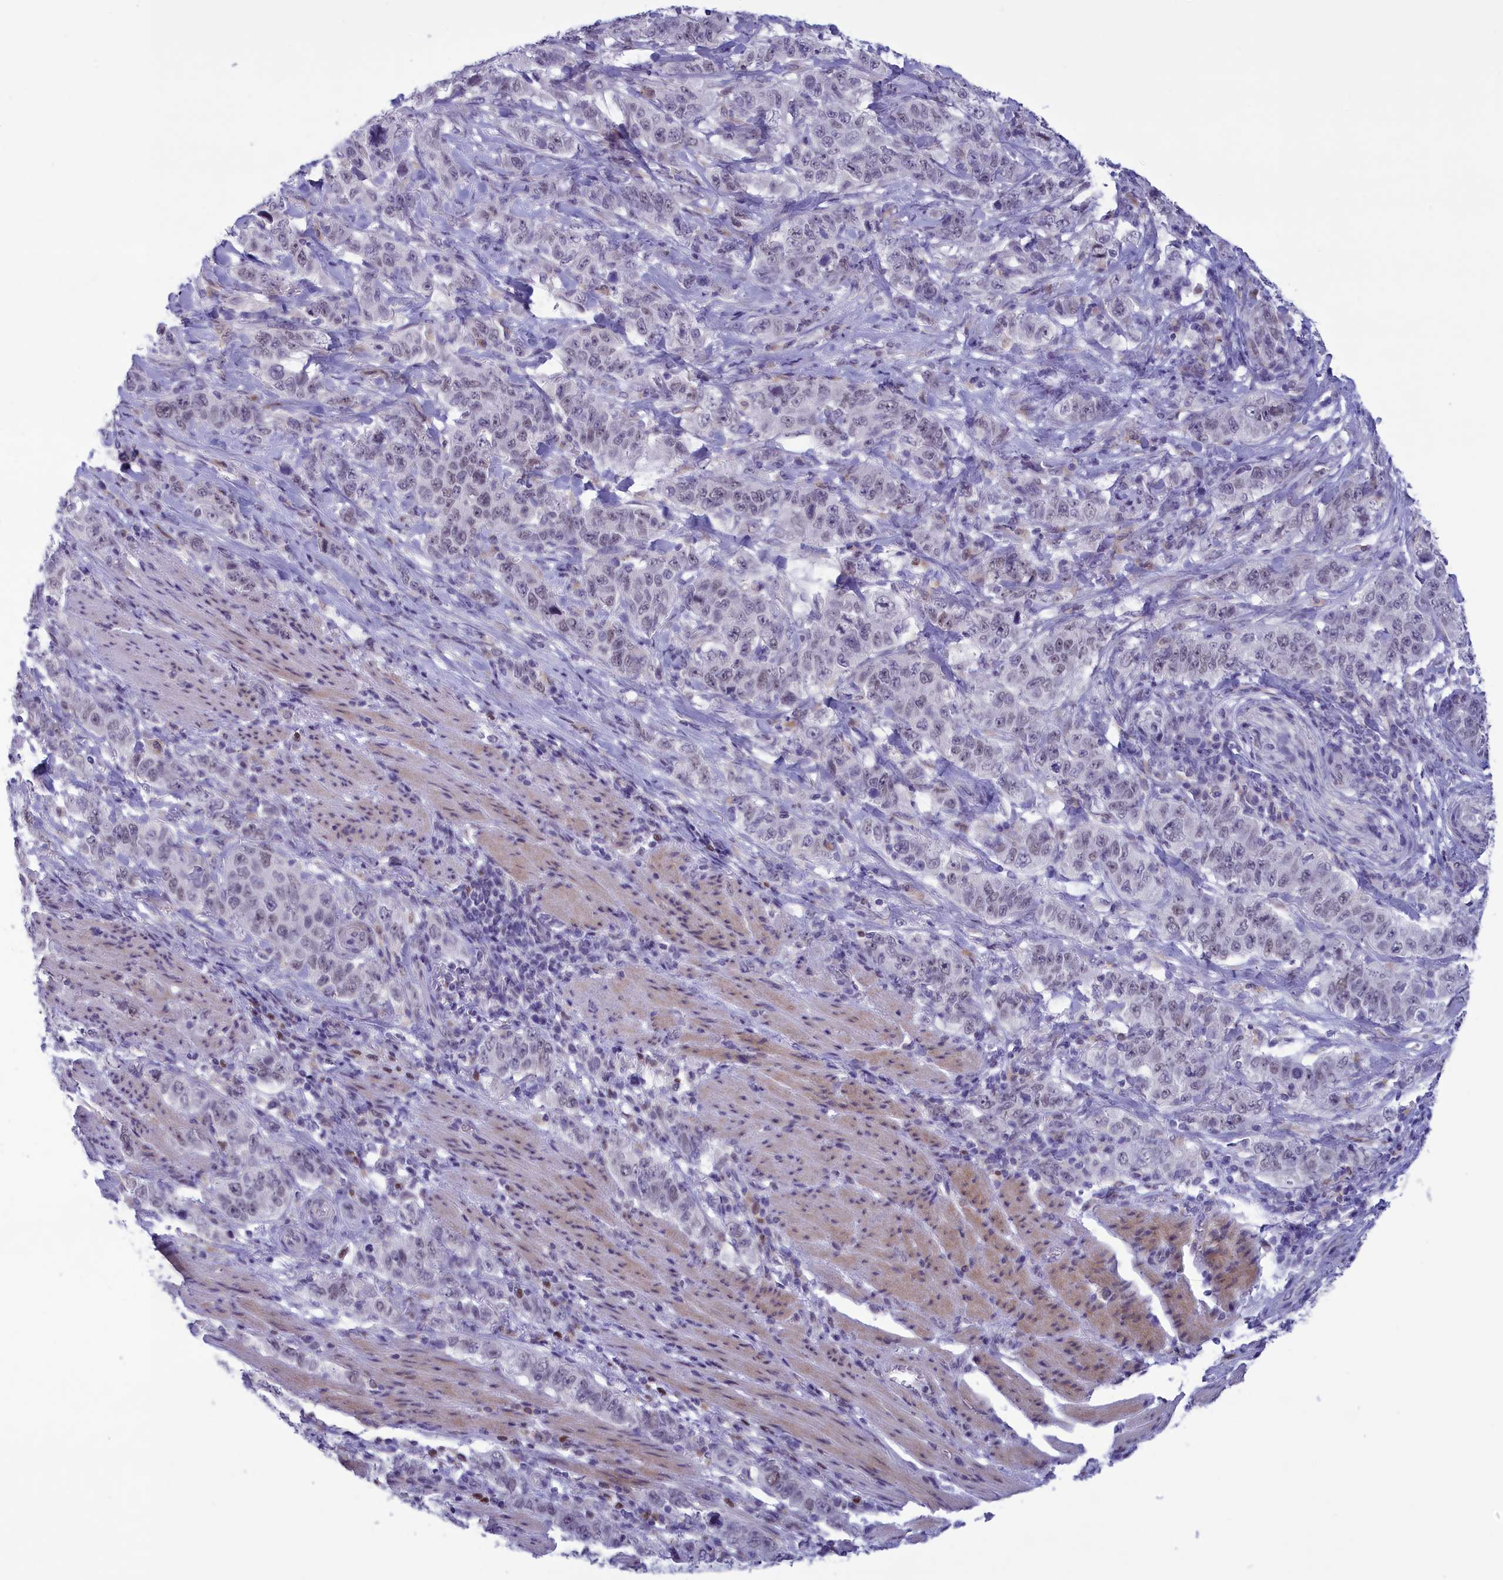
{"staining": {"intensity": "negative", "quantity": "none", "location": "none"}, "tissue": "stomach cancer", "cell_type": "Tumor cells", "image_type": "cancer", "snomed": [{"axis": "morphology", "description": "Adenocarcinoma, NOS"}, {"axis": "topography", "description": "Stomach"}], "caption": "Tumor cells are negative for brown protein staining in stomach cancer. (DAB (3,3'-diaminobenzidine) immunohistochemistry (IHC) with hematoxylin counter stain).", "gene": "ELOA2", "patient": {"sex": "male", "age": 48}}